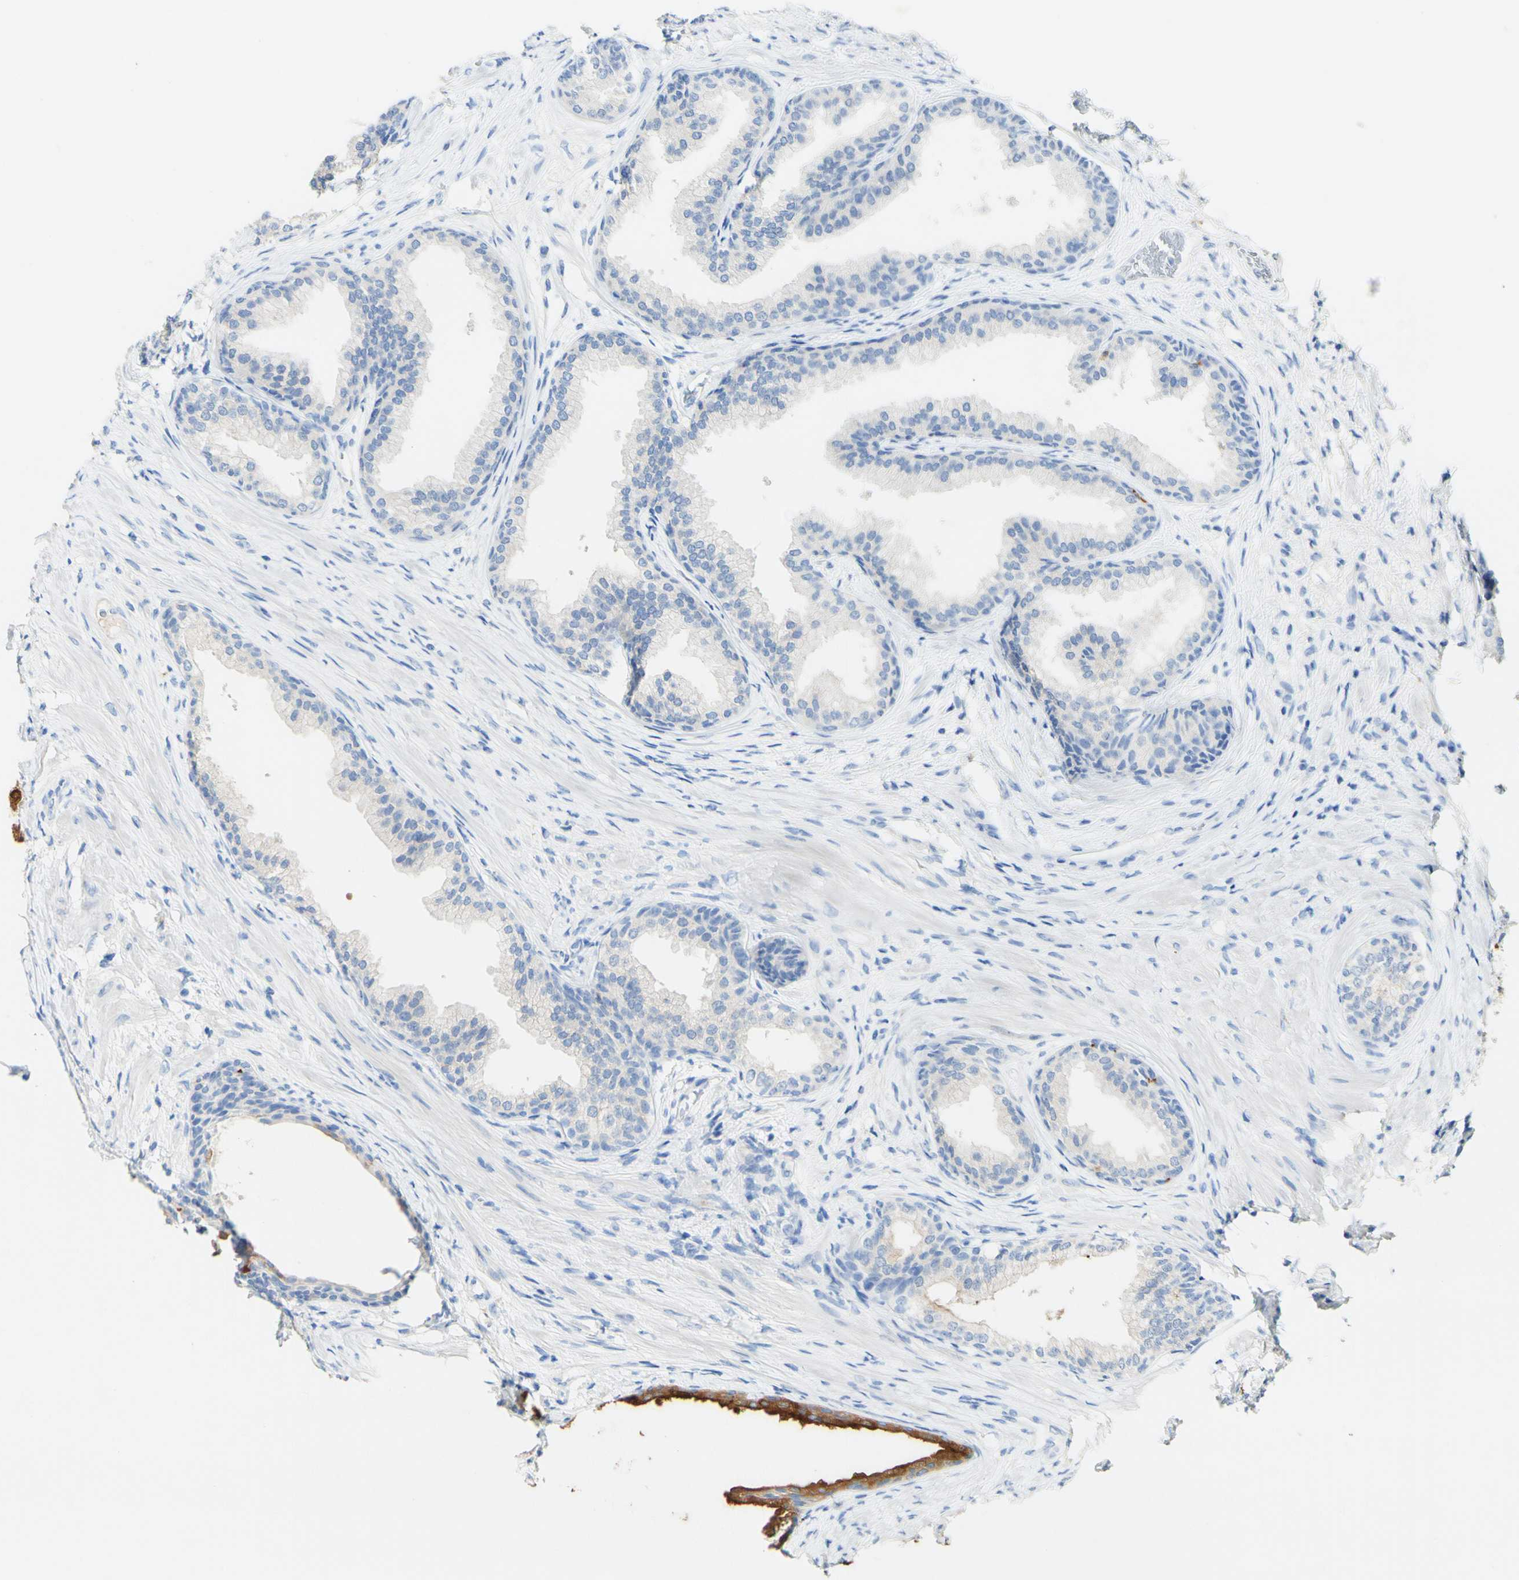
{"staining": {"intensity": "strong", "quantity": "<25%", "location": "cytoplasmic/membranous"}, "tissue": "prostate", "cell_type": "Glandular cells", "image_type": "normal", "snomed": [{"axis": "morphology", "description": "Normal tissue, NOS"}, {"axis": "topography", "description": "Prostate"}], "caption": "Protein analysis of unremarkable prostate displays strong cytoplasmic/membranous expression in approximately <25% of glandular cells.", "gene": "PIGR", "patient": {"sex": "male", "age": 76}}